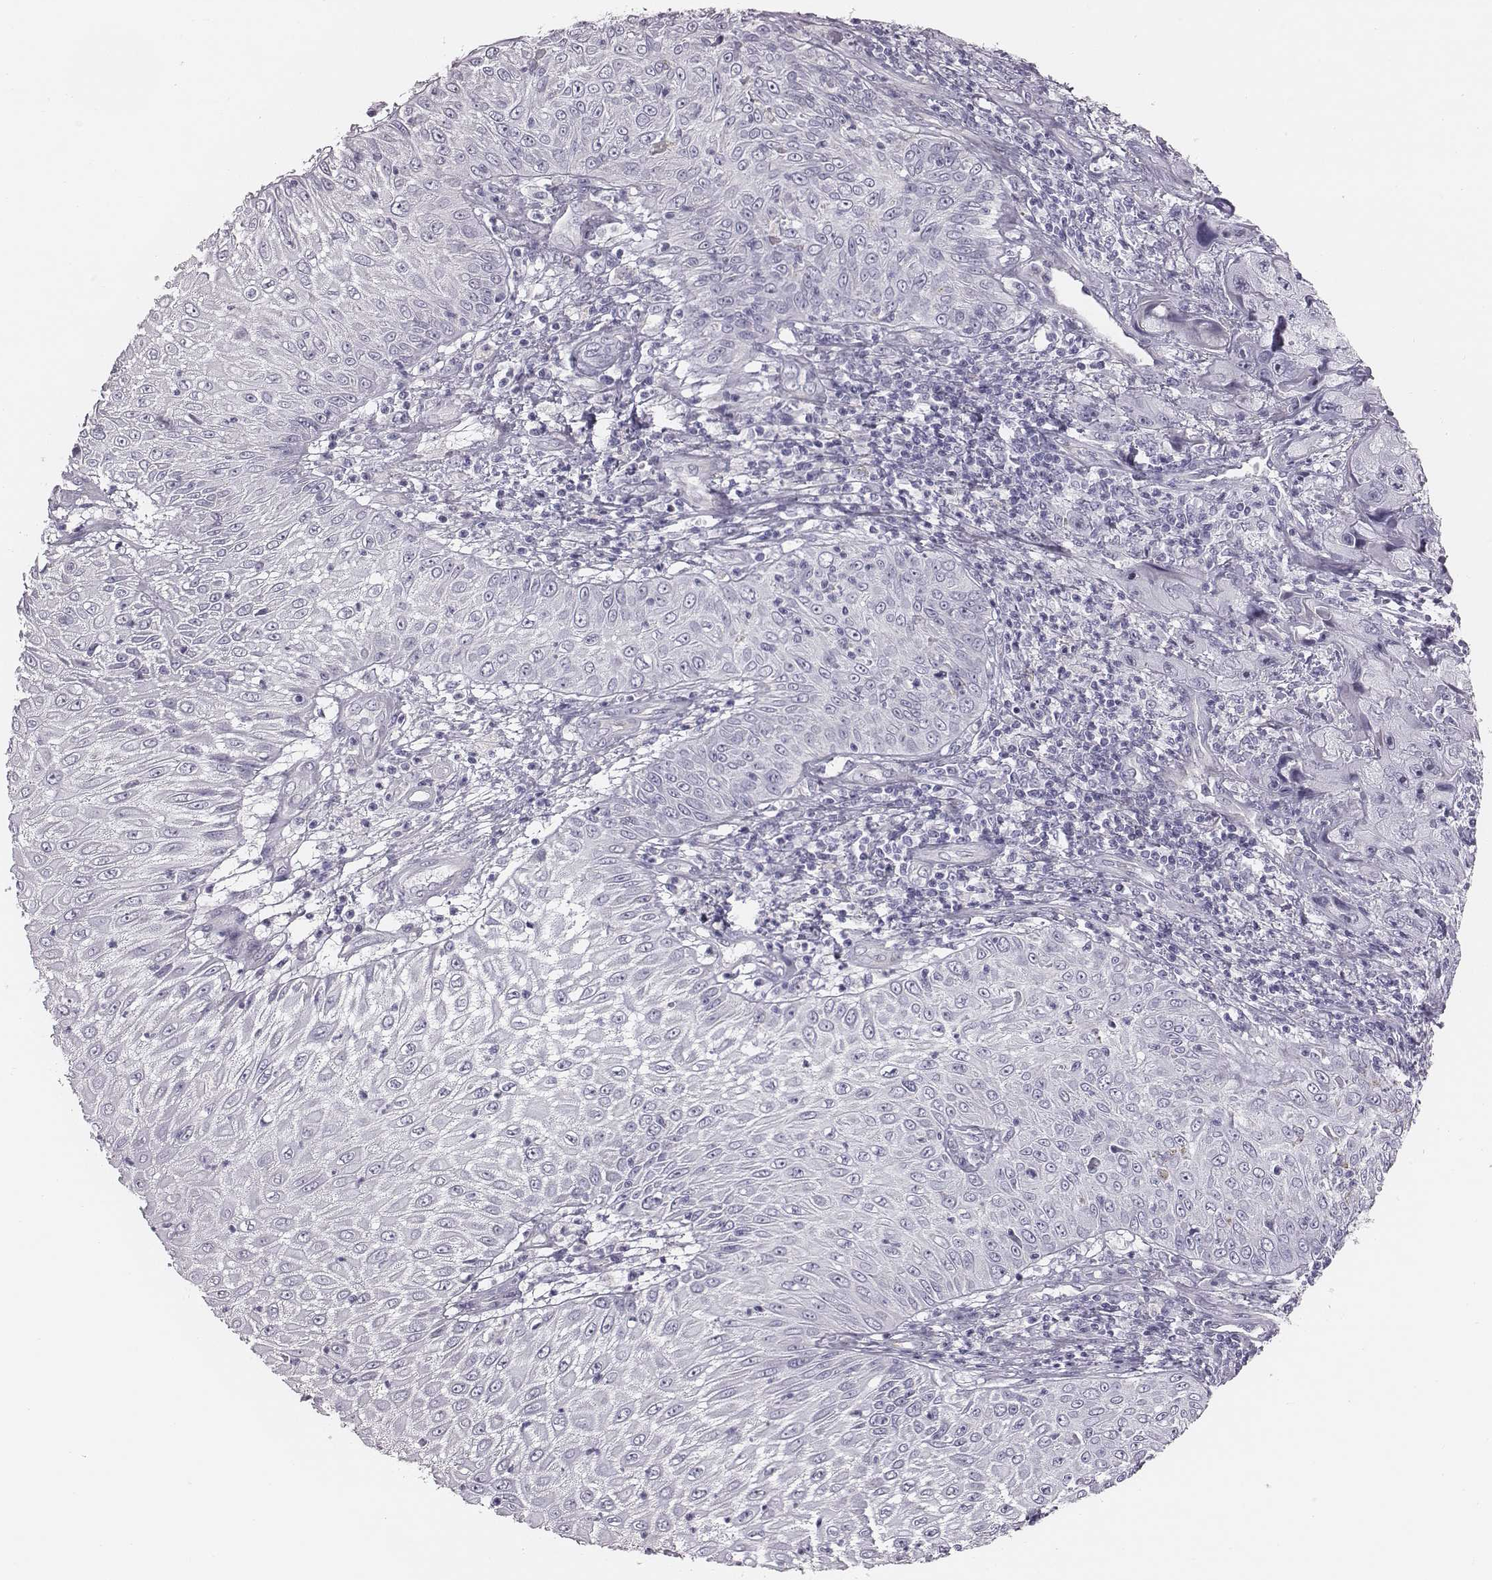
{"staining": {"intensity": "negative", "quantity": "none", "location": "none"}, "tissue": "skin cancer", "cell_type": "Tumor cells", "image_type": "cancer", "snomed": [{"axis": "morphology", "description": "Squamous cell carcinoma, NOS"}, {"axis": "topography", "description": "Skin"}, {"axis": "topography", "description": "Subcutis"}], "caption": "DAB (3,3'-diaminobenzidine) immunohistochemical staining of skin squamous cell carcinoma reveals no significant positivity in tumor cells.", "gene": "CACNG4", "patient": {"sex": "male", "age": 73}}